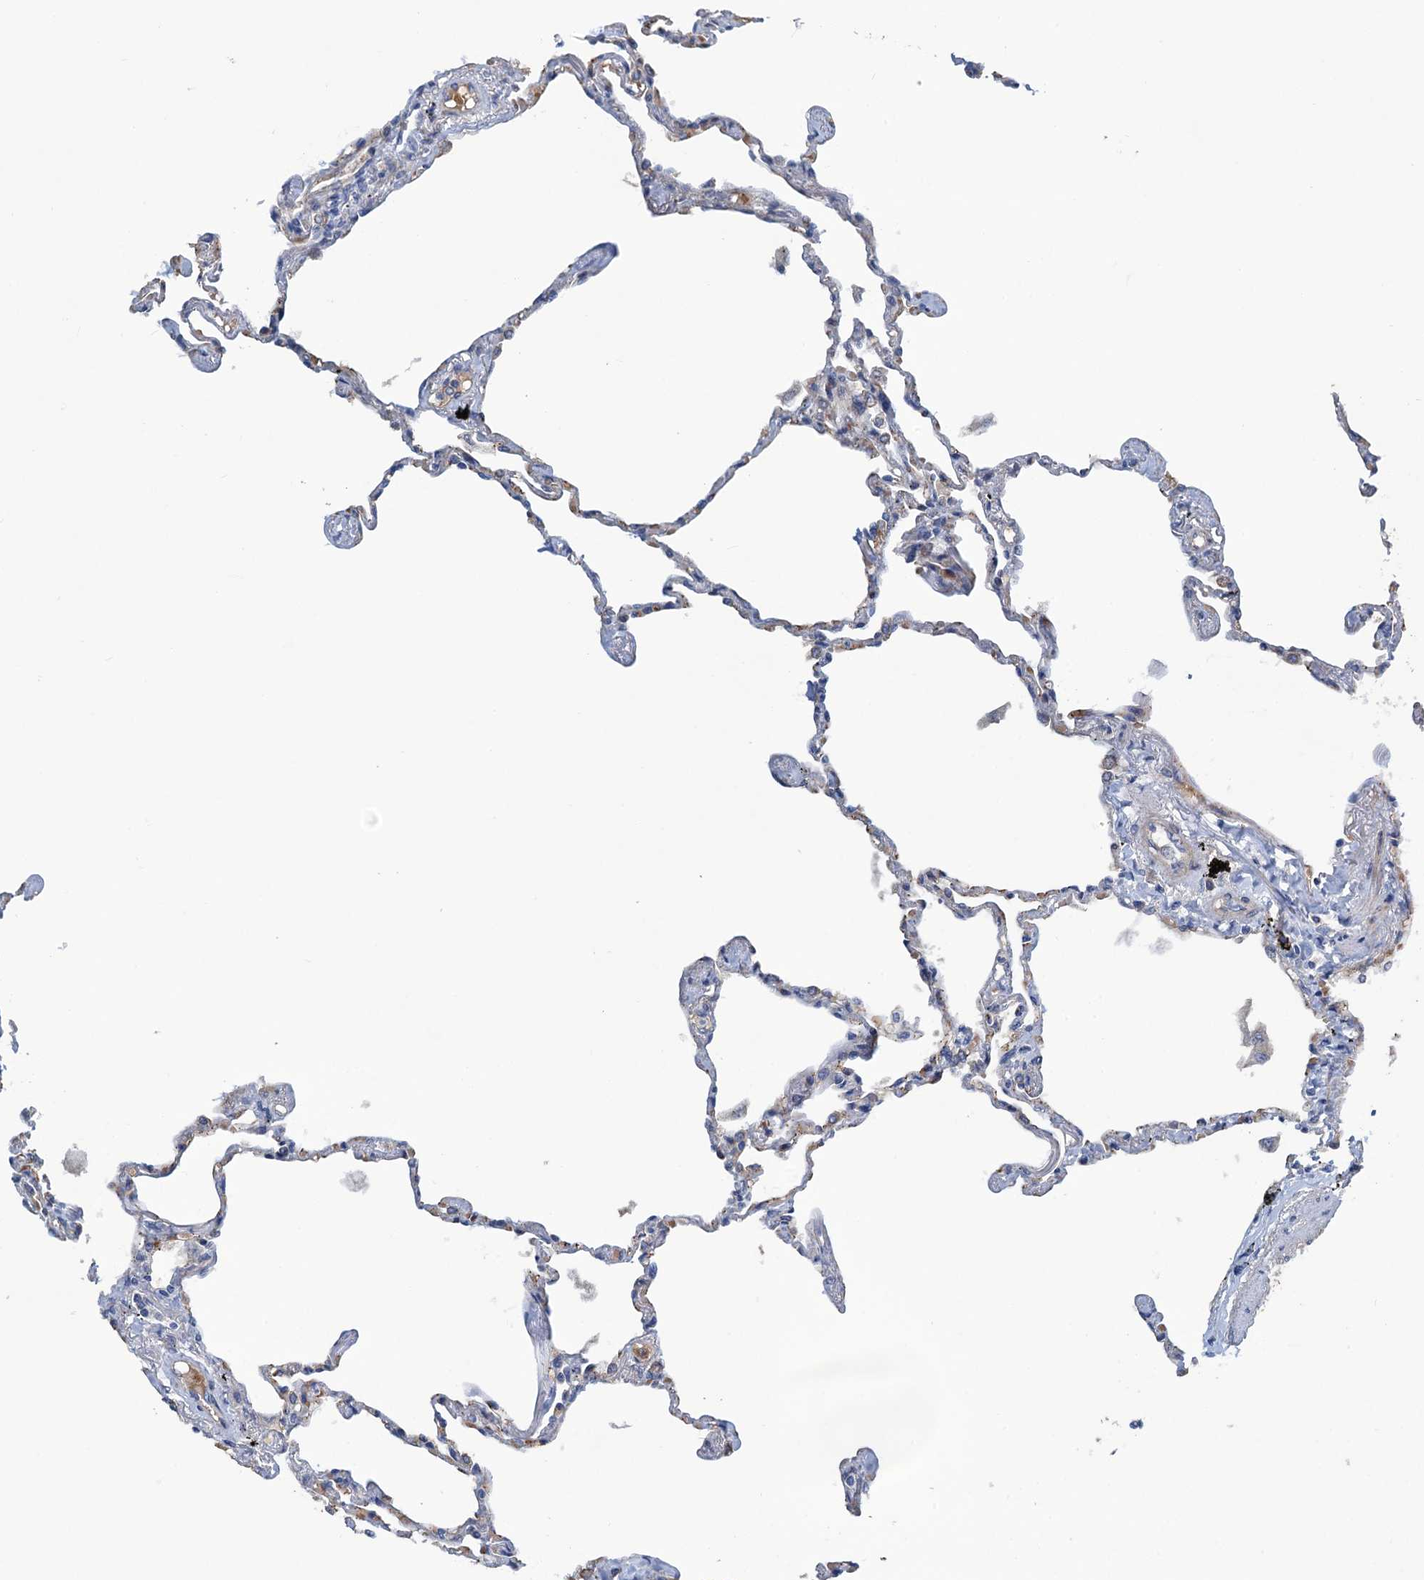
{"staining": {"intensity": "negative", "quantity": "none", "location": "none"}, "tissue": "lung", "cell_type": "Alveolar cells", "image_type": "normal", "snomed": [{"axis": "morphology", "description": "Normal tissue, NOS"}, {"axis": "topography", "description": "Lung"}], "caption": "The immunohistochemistry (IHC) micrograph has no significant positivity in alveolar cells of lung.", "gene": "SMCO3", "patient": {"sex": "female", "age": 67}}